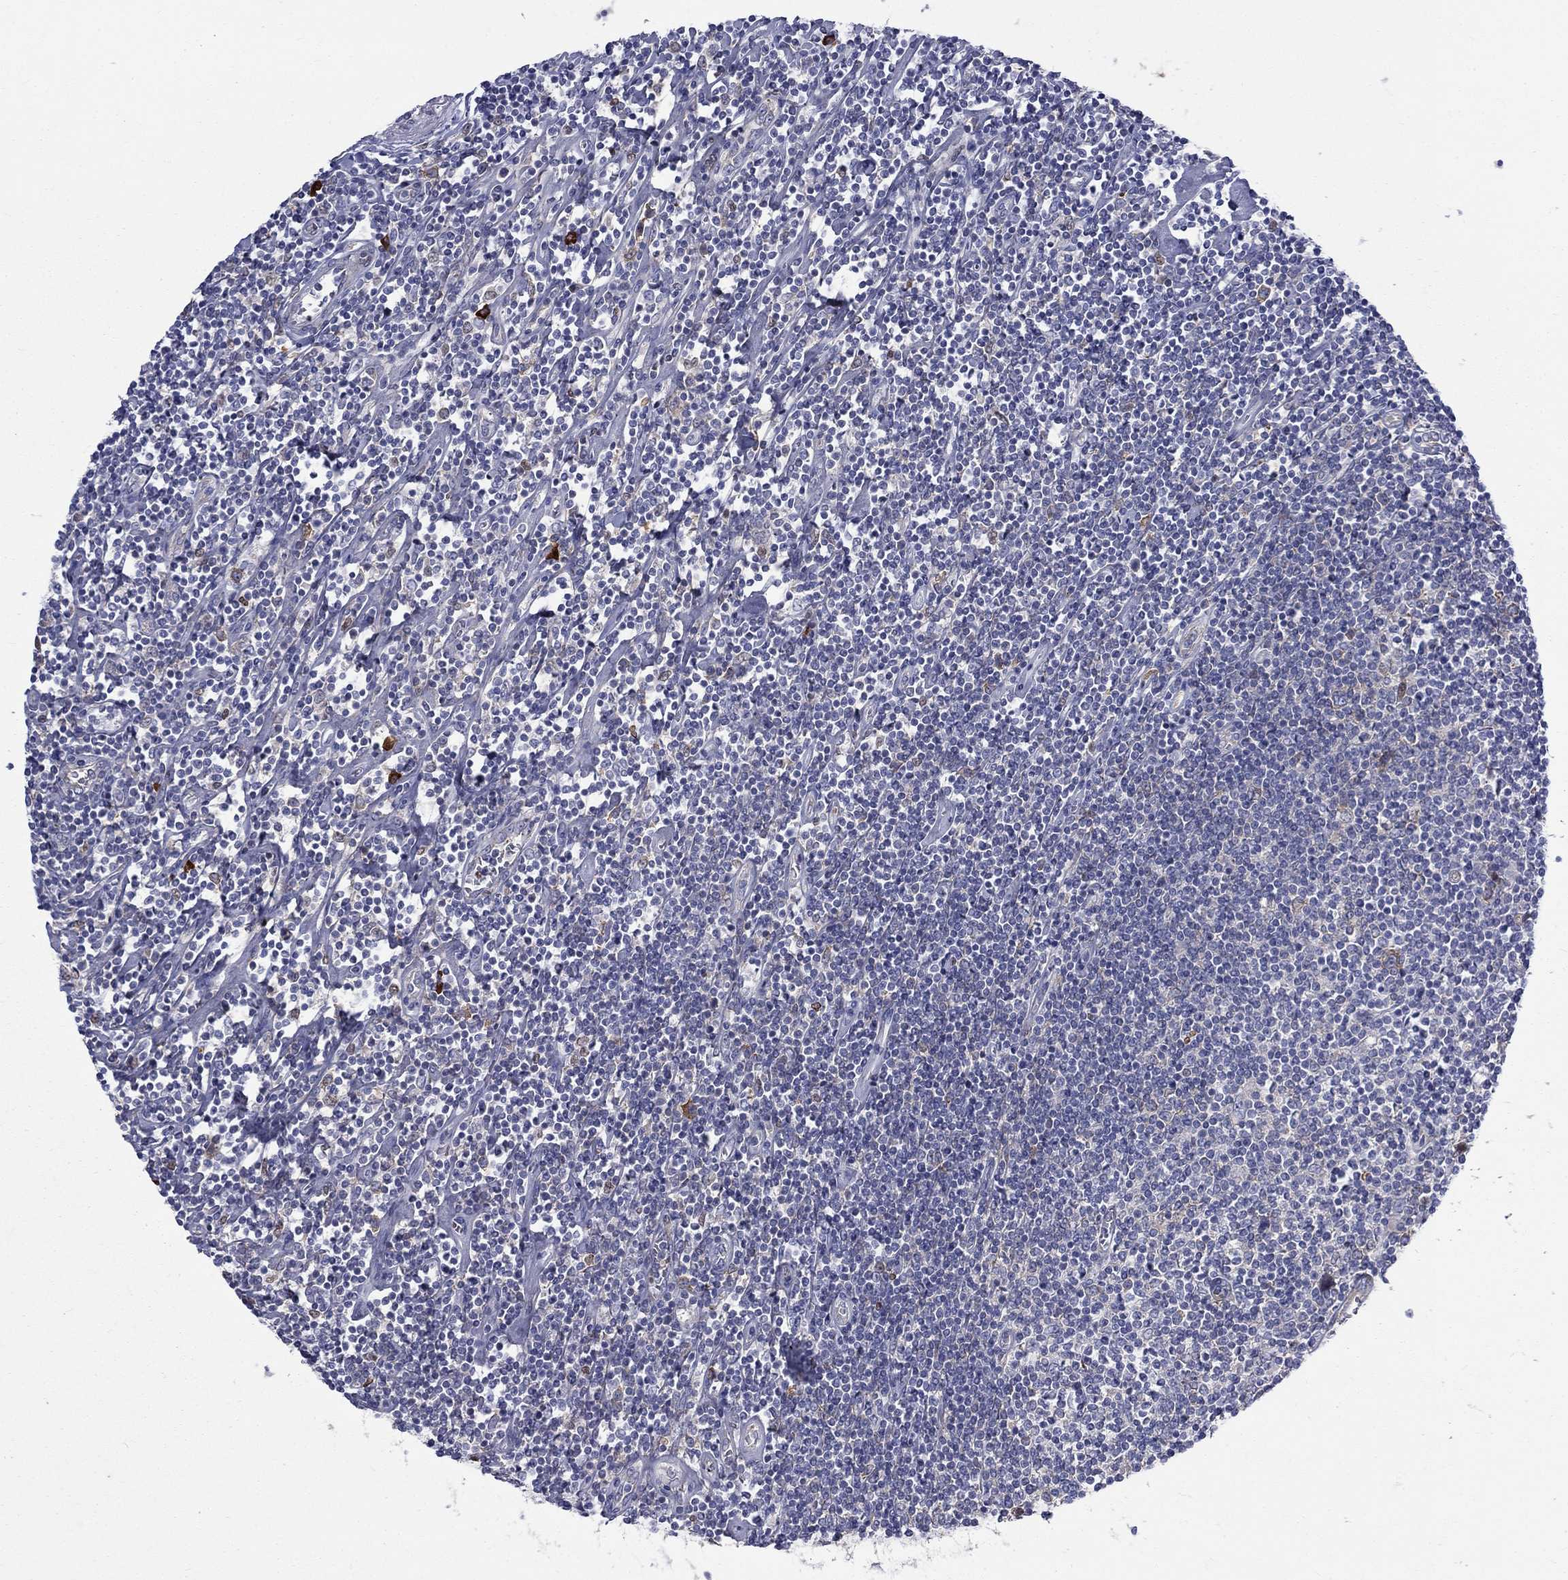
{"staining": {"intensity": "negative", "quantity": "none", "location": "none"}, "tissue": "lymphoma", "cell_type": "Tumor cells", "image_type": "cancer", "snomed": [{"axis": "morphology", "description": "Hodgkin's disease, NOS"}, {"axis": "topography", "description": "Lymph node"}], "caption": "Immunohistochemistry of lymphoma shows no expression in tumor cells.", "gene": "PABPC4", "patient": {"sex": "male", "age": 40}}